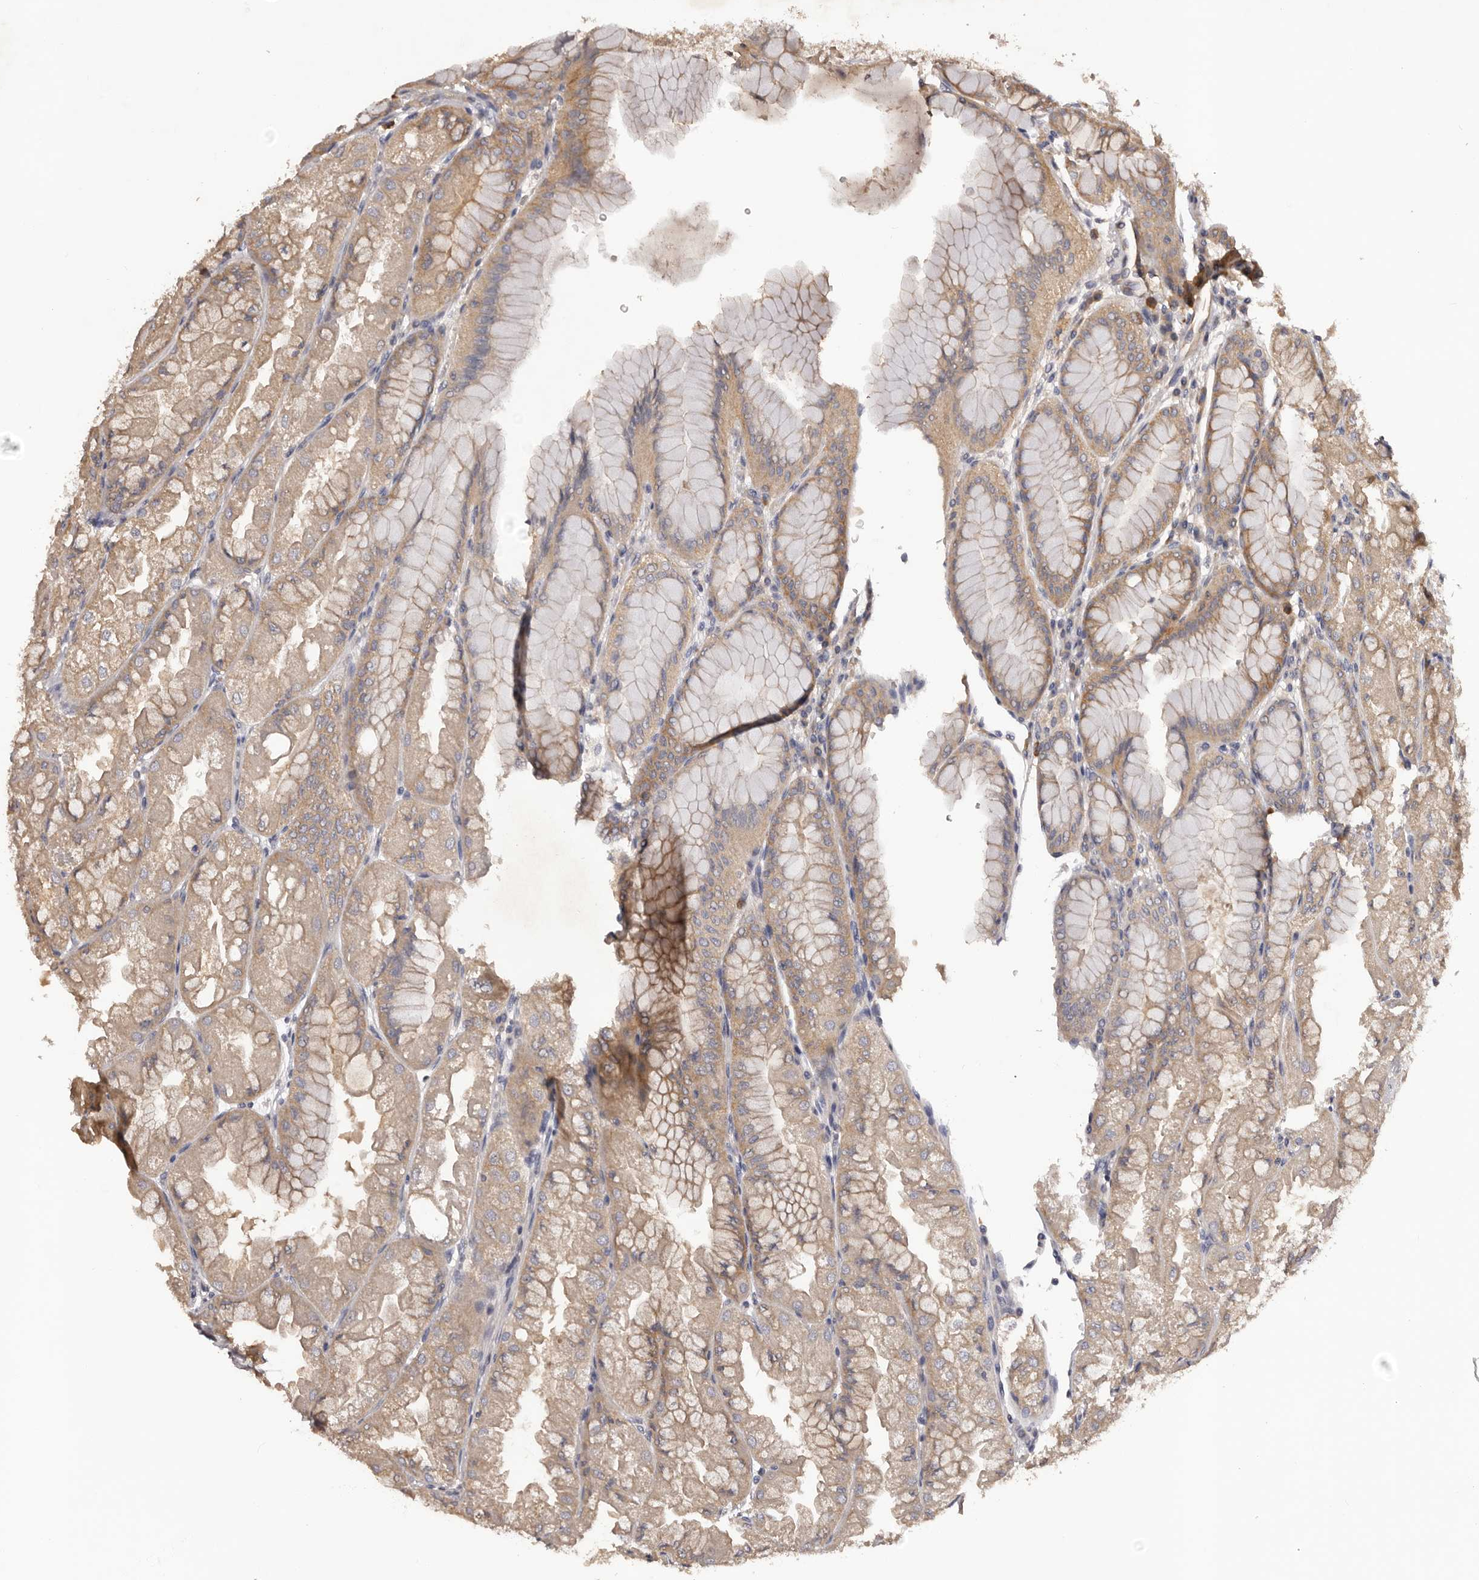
{"staining": {"intensity": "strong", "quantity": ">75%", "location": "cytoplasmic/membranous"}, "tissue": "stomach", "cell_type": "Glandular cells", "image_type": "normal", "snomed": [{"axis": "morphology", "description": "Normal tissue, NOS"}, {"axis": "topography", "description": "Stomach, upper"}], "caption": "Brown immunohistochemical staining in benign stomach displays strong cytoplasmic/membranous positivity in about >75% of glandular cells.", "gene": "LTV1", "patient": {"sex": "male", "age": 47}}